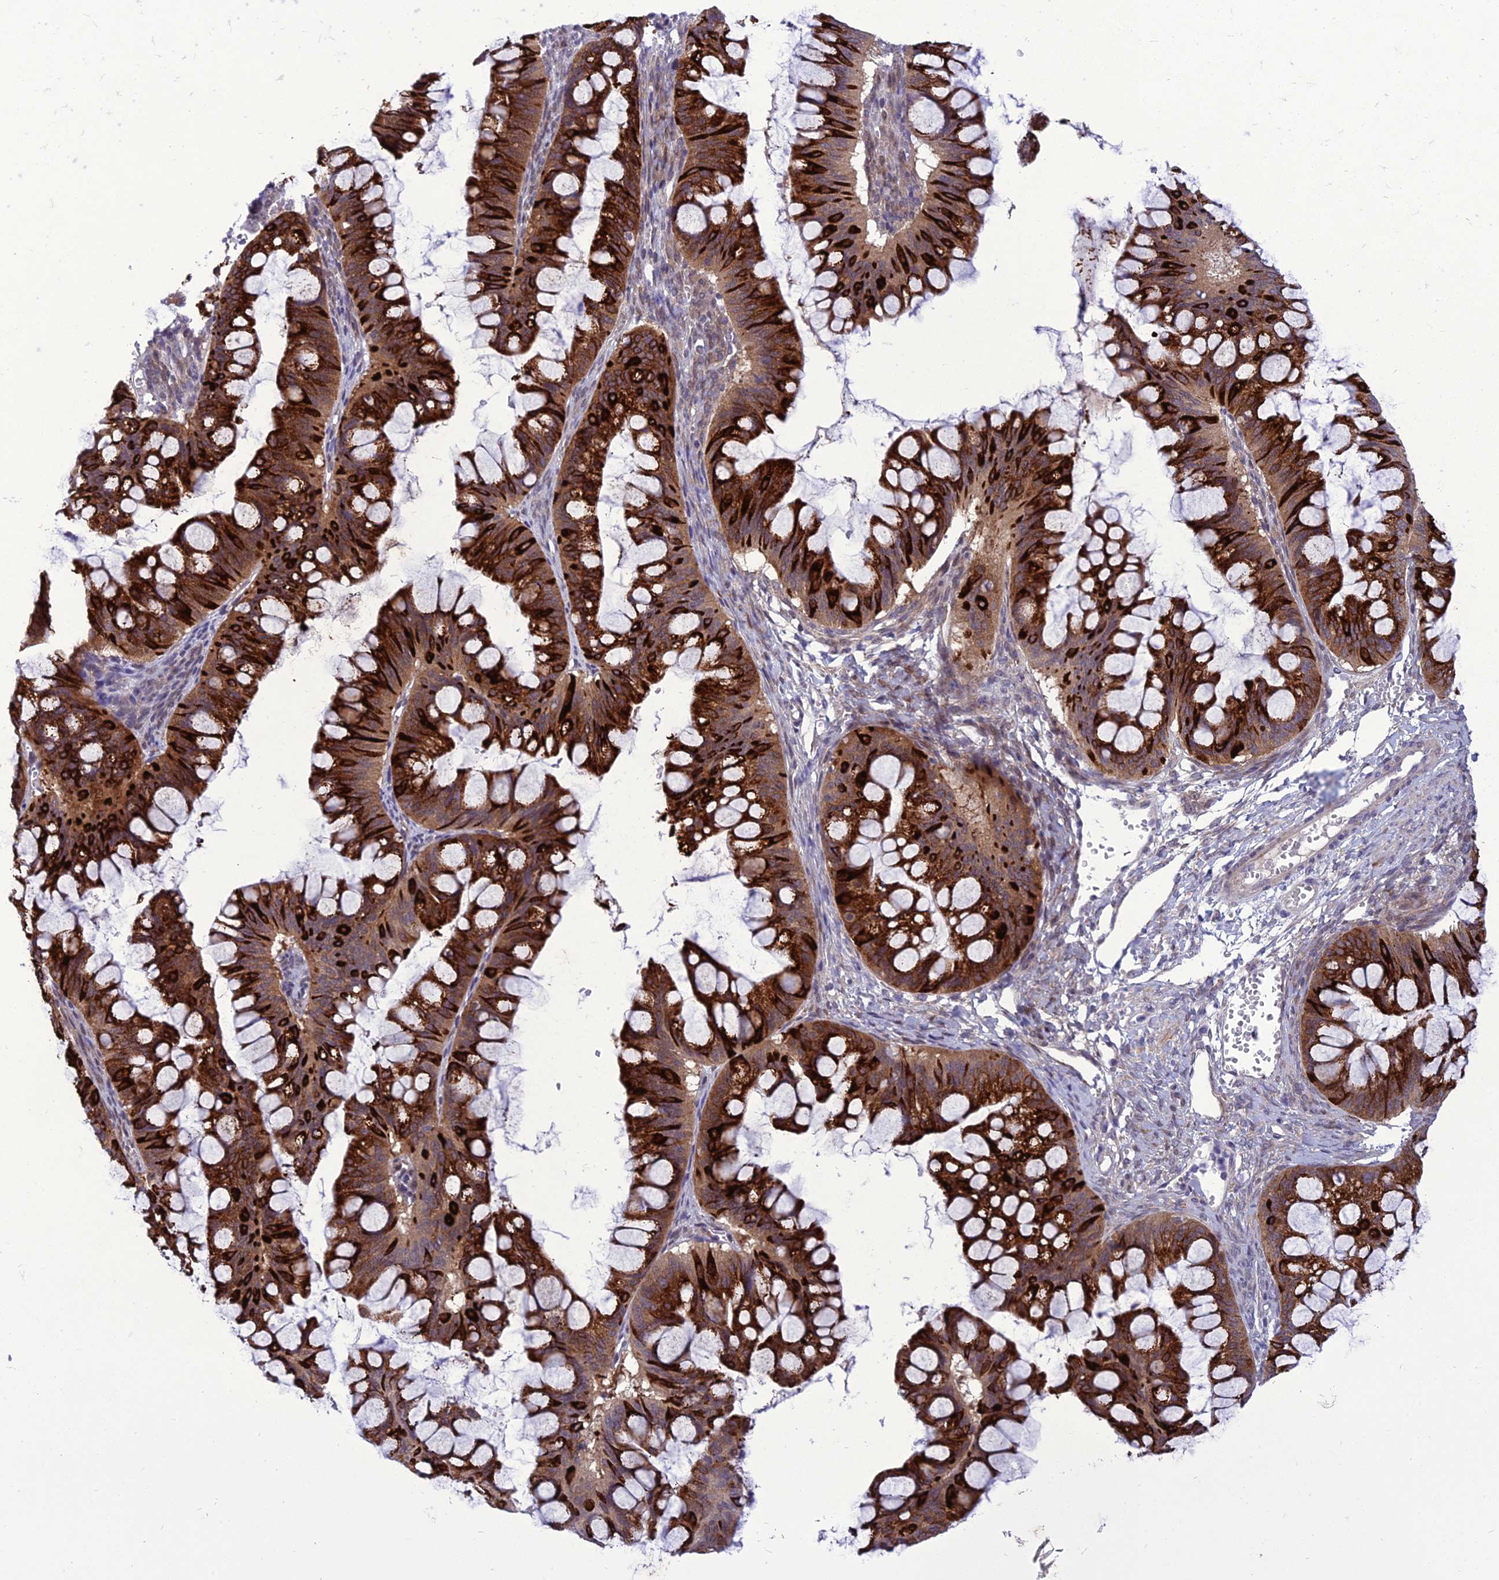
{"staining": {"intensity": "strong", "quantity": "25%-75%", "location": "cytoplasmic/membranous"}, "tissue": "ovarian cancer", "cell_type": "Tumor cells", "image_type": "cancer", "snomed": [{"axis": "morphology", "description": "Cystadenocarcinoma, mucinous, NOS"}, {"axis": "topography", "description": "Ovary"}], "caption": "Immunohistochemistry photomicrograph of neoplastic tissue: mucinous cystadenocarcinoma (ovarian) stained using immunohistochemistry exhibits high levels of strong protein expression localized specifically in the cytoplasmic/membranous of tumor cells, appearing as a cytoplasmic/membranous brown color.", "gene": "GAB4", "patient": {"sex": "female", "age": 73}}